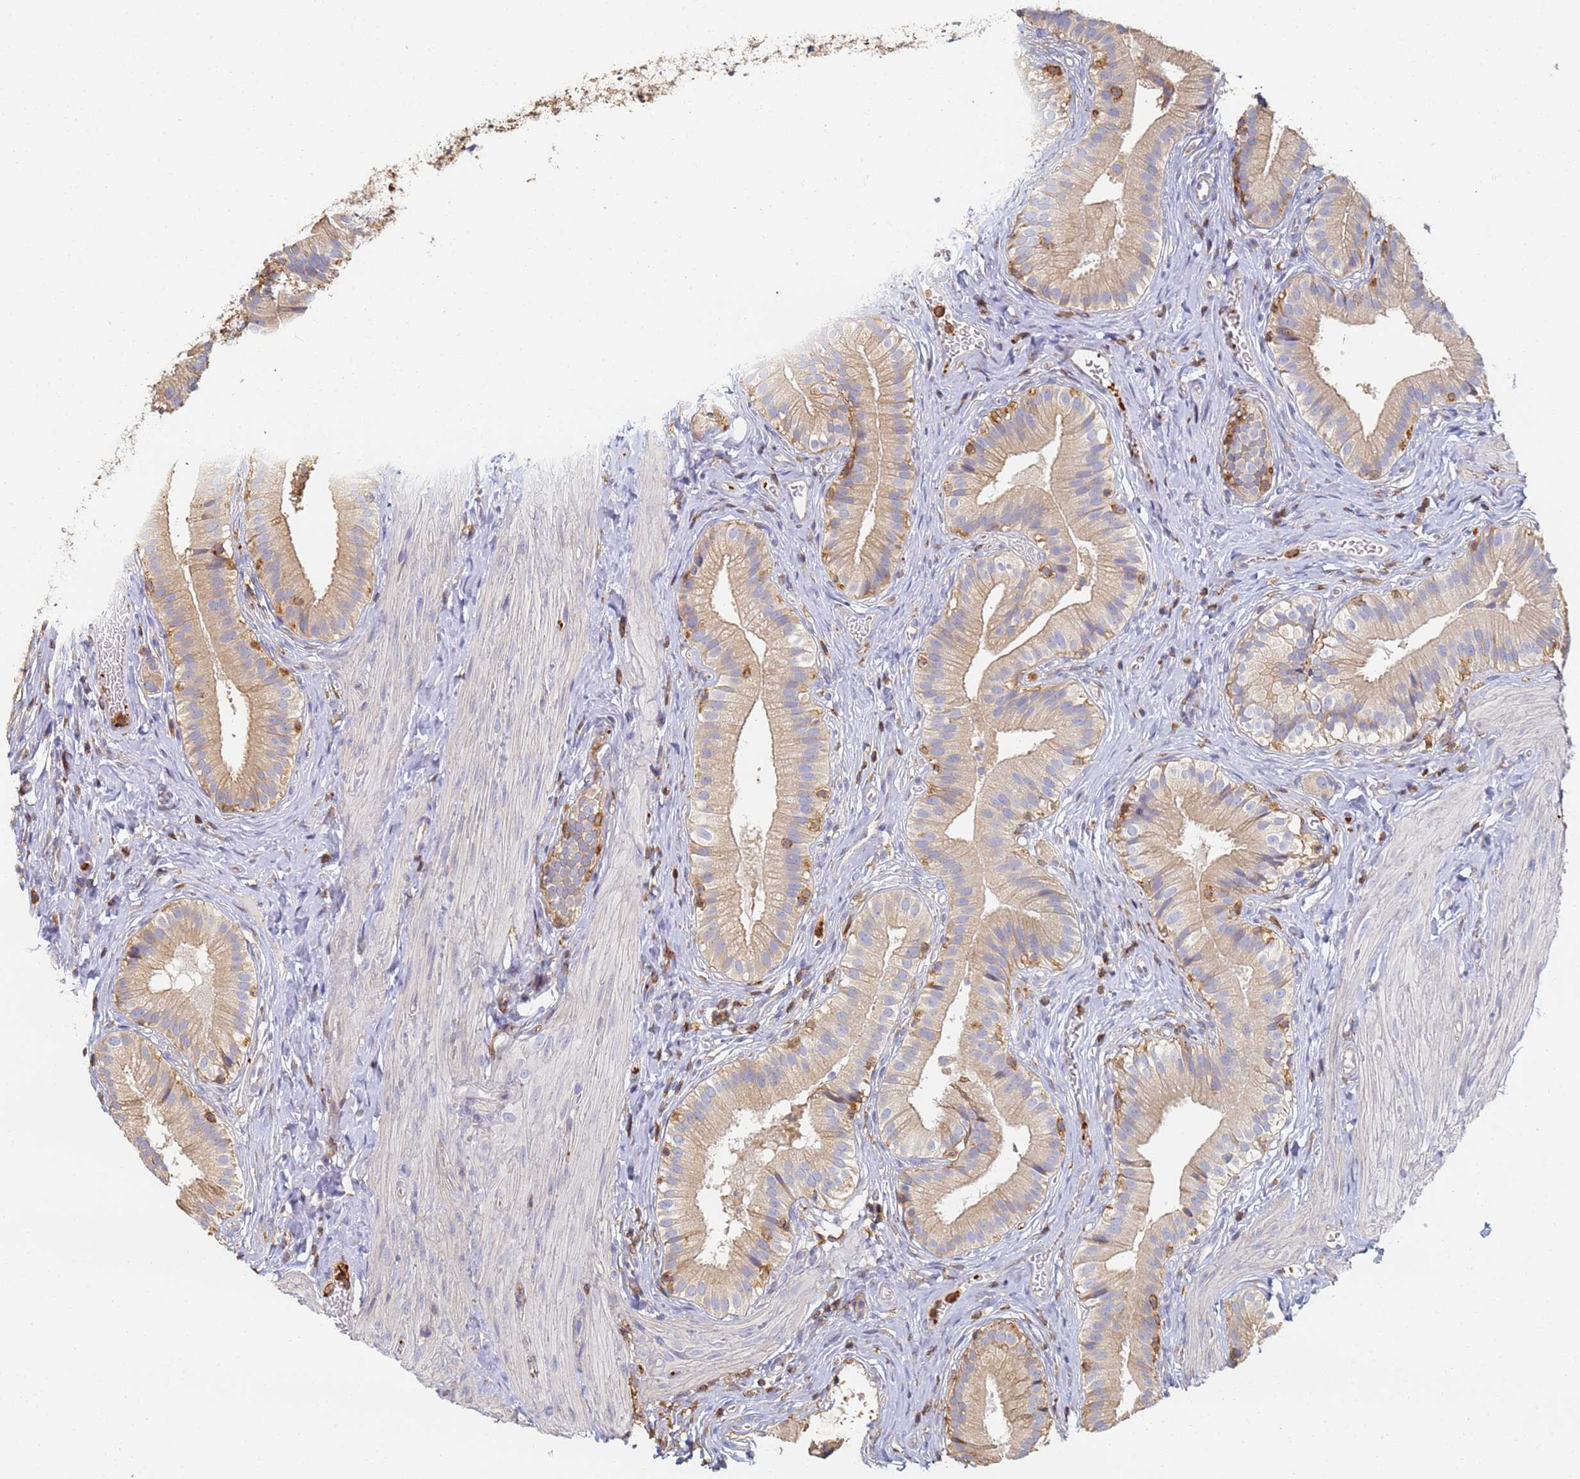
{"staining": {"intensity": "moderate", "quantity": "25%-75%", "location": "cytoplasmic/membranous"}, "tissue": "gallbladder", "cell_type": "Glandular cells", "image_type": "normal", "snomed": [{"axis": "morphology", "description": "Normal tissue, NOS"}, {"axis": "topography", "description": "Gallbladder"}], "caption": "Immunohistochemistry photomicrograph of unremarkable gallbladder stained for a protein (brown), which reveals medium levels of moderate cytoplasmic/membranous positivity in approximately 25%-75% of glandular cells.", "gene": "BIN2", "patient": {"sex": "female", "age": 47}}